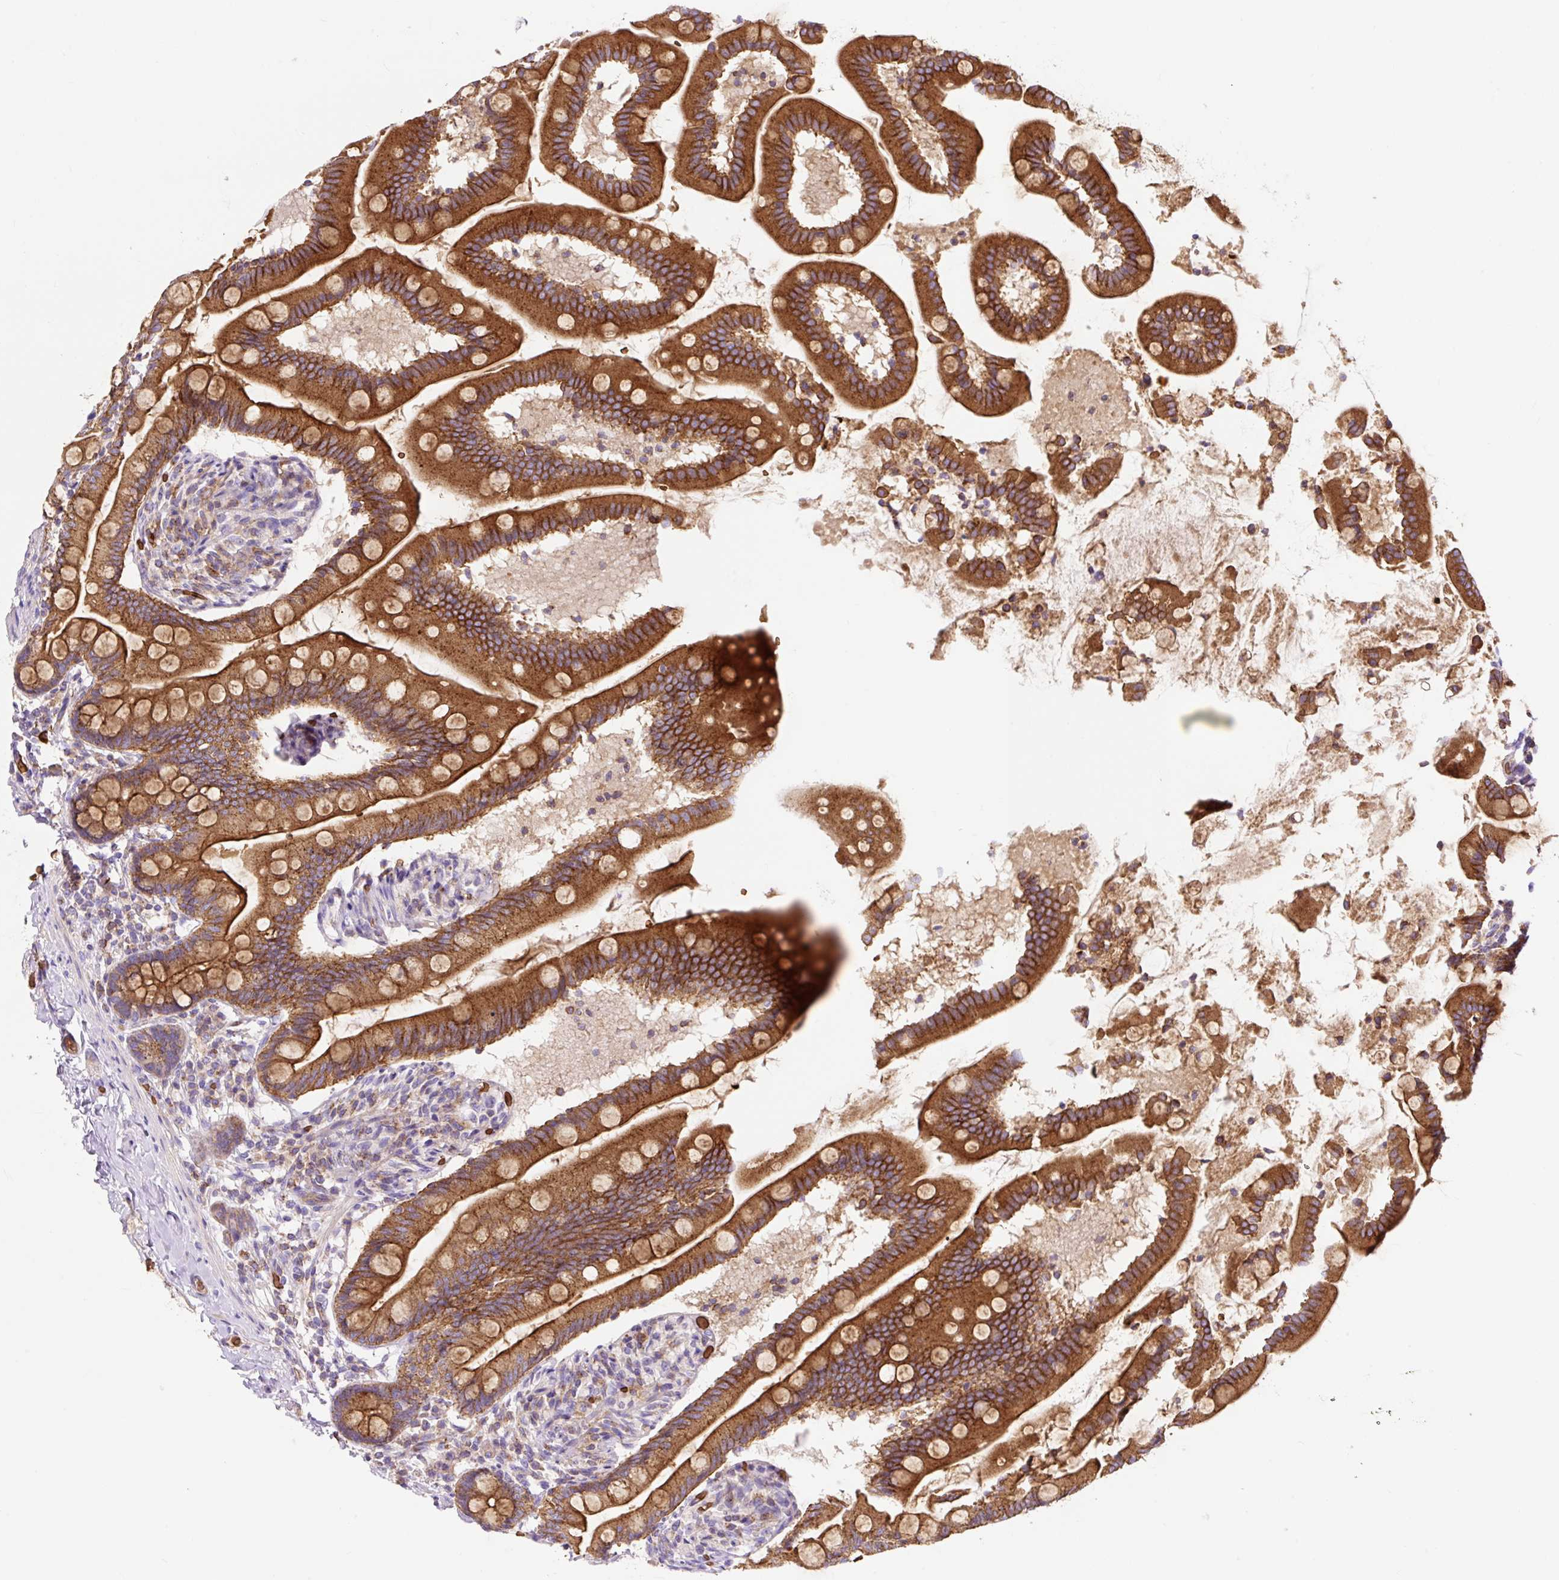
{"staining": {"intensity": "strong", "quantity": ">75%", "location": "cytoplasmic/membranous"}, "tissue": "small intestine", "cell_type": "Glandular cells", "image_type": "normal", "snomed": [{"axis": "morphology", "description": "Normal tissue, NOS"}, {"axis": "topography", "description": "Small intestine"}], "caption": "High-power microscopy captured an immunohistochemistry (IHC) photomicrograph of unremarkable small intestine, revealing strong cytoplasmic/membranous positivity in approximately >75% of glandular cells. (Stains: DAB in brown, nuclei in blue, Microscopy: brightfield microscopy at high magnification).", "gene": "HIP1R", "patient": {"sex": "female", "age": 64}}